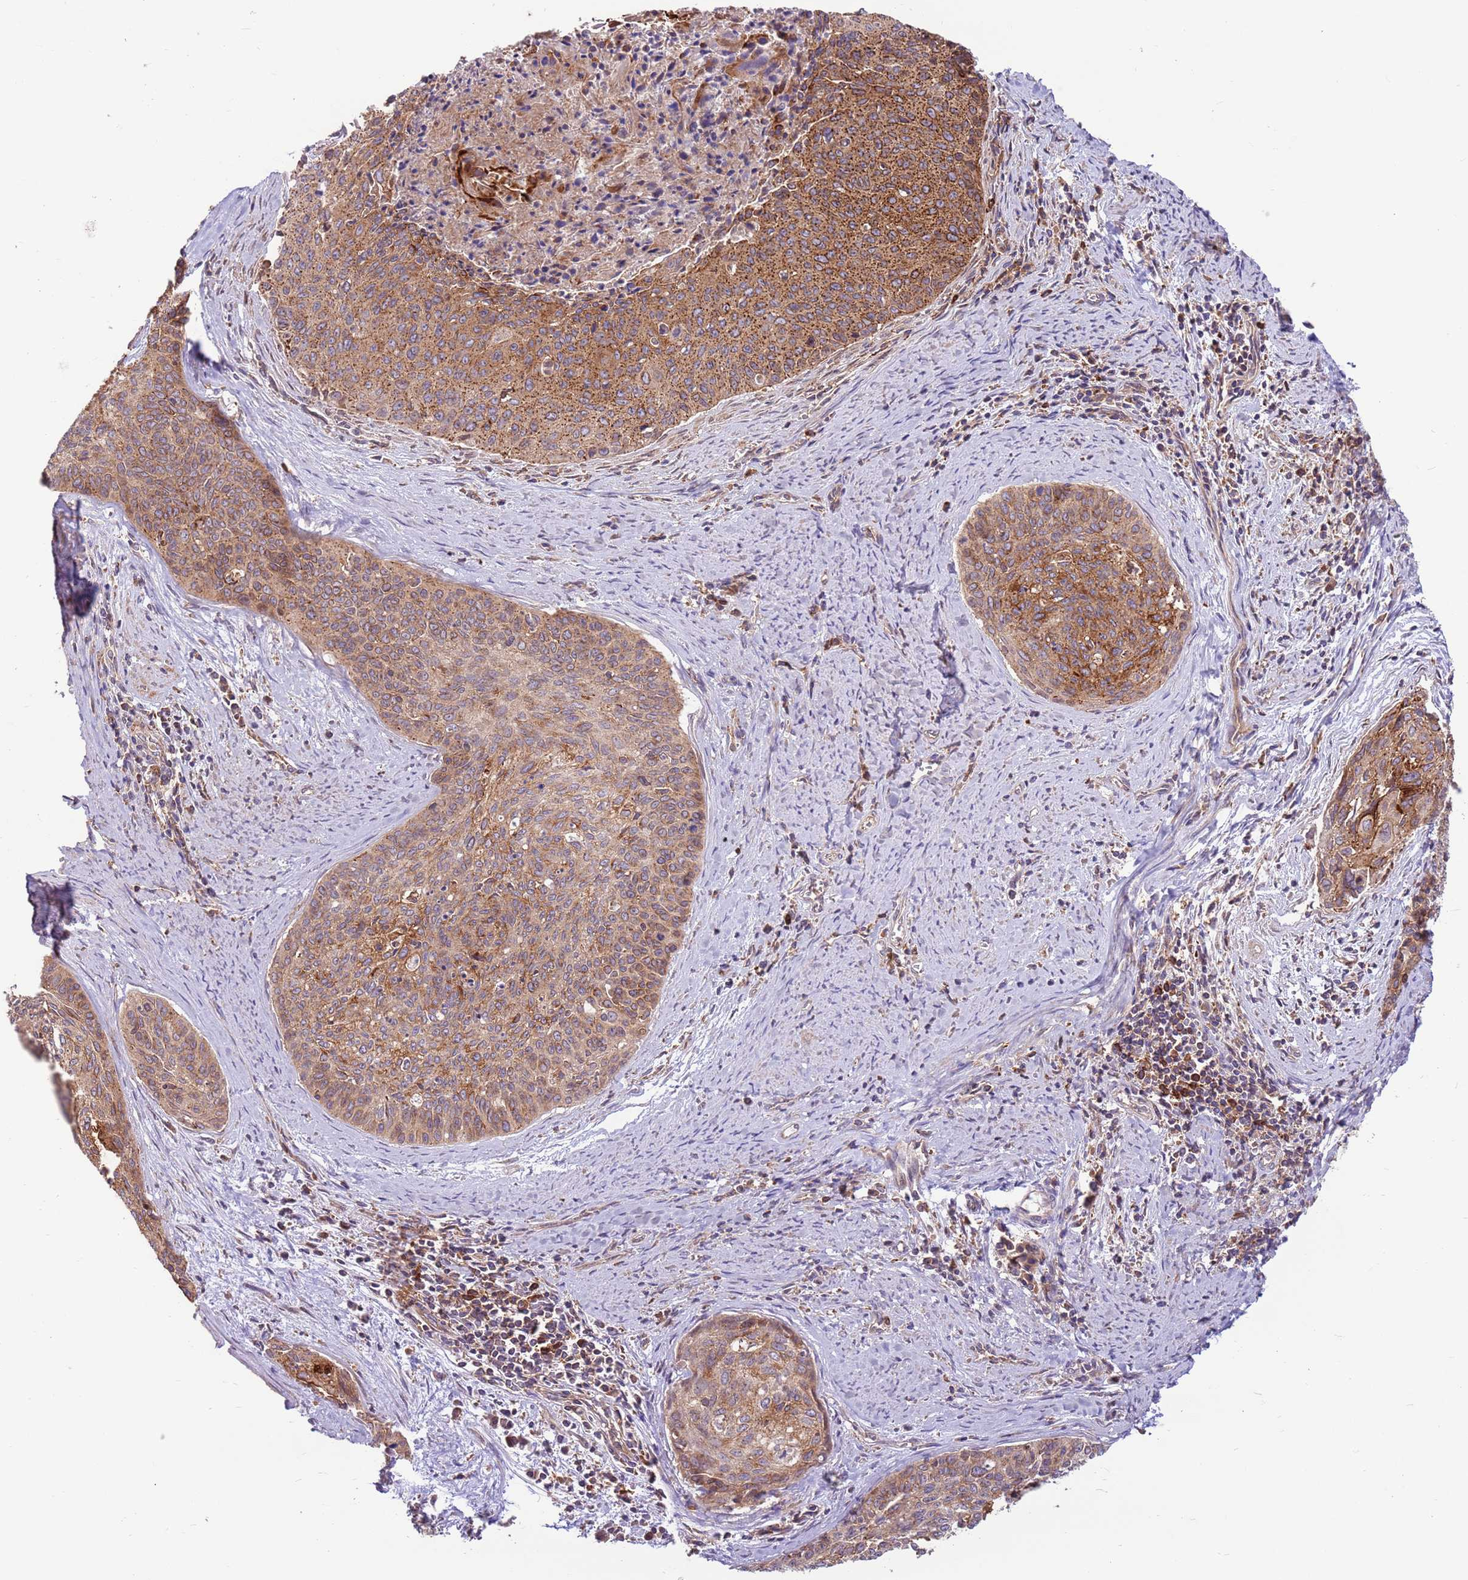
{"staining": {"intensity": "moderate", "quantity": ">75%", "location": "cytoplasmic/membranous"}, "tissue": "cervical cancer", "cell_type": "Tumor cells", "image_type": "cancer", "snomed": [{"axis": "morphology", "description": "Squamous cell carcinoma, NOS"}, {"axis": "topography", "description": "Cervix"}], "caption": "Protein staining reveals moderate cytoplasmic/membranous expression in approximately >75% of tumor cells in cervical cancer (squamous cell carcinoma).", "gene": "DDX19B", "patient": {"sex": "female", "age": 55}}